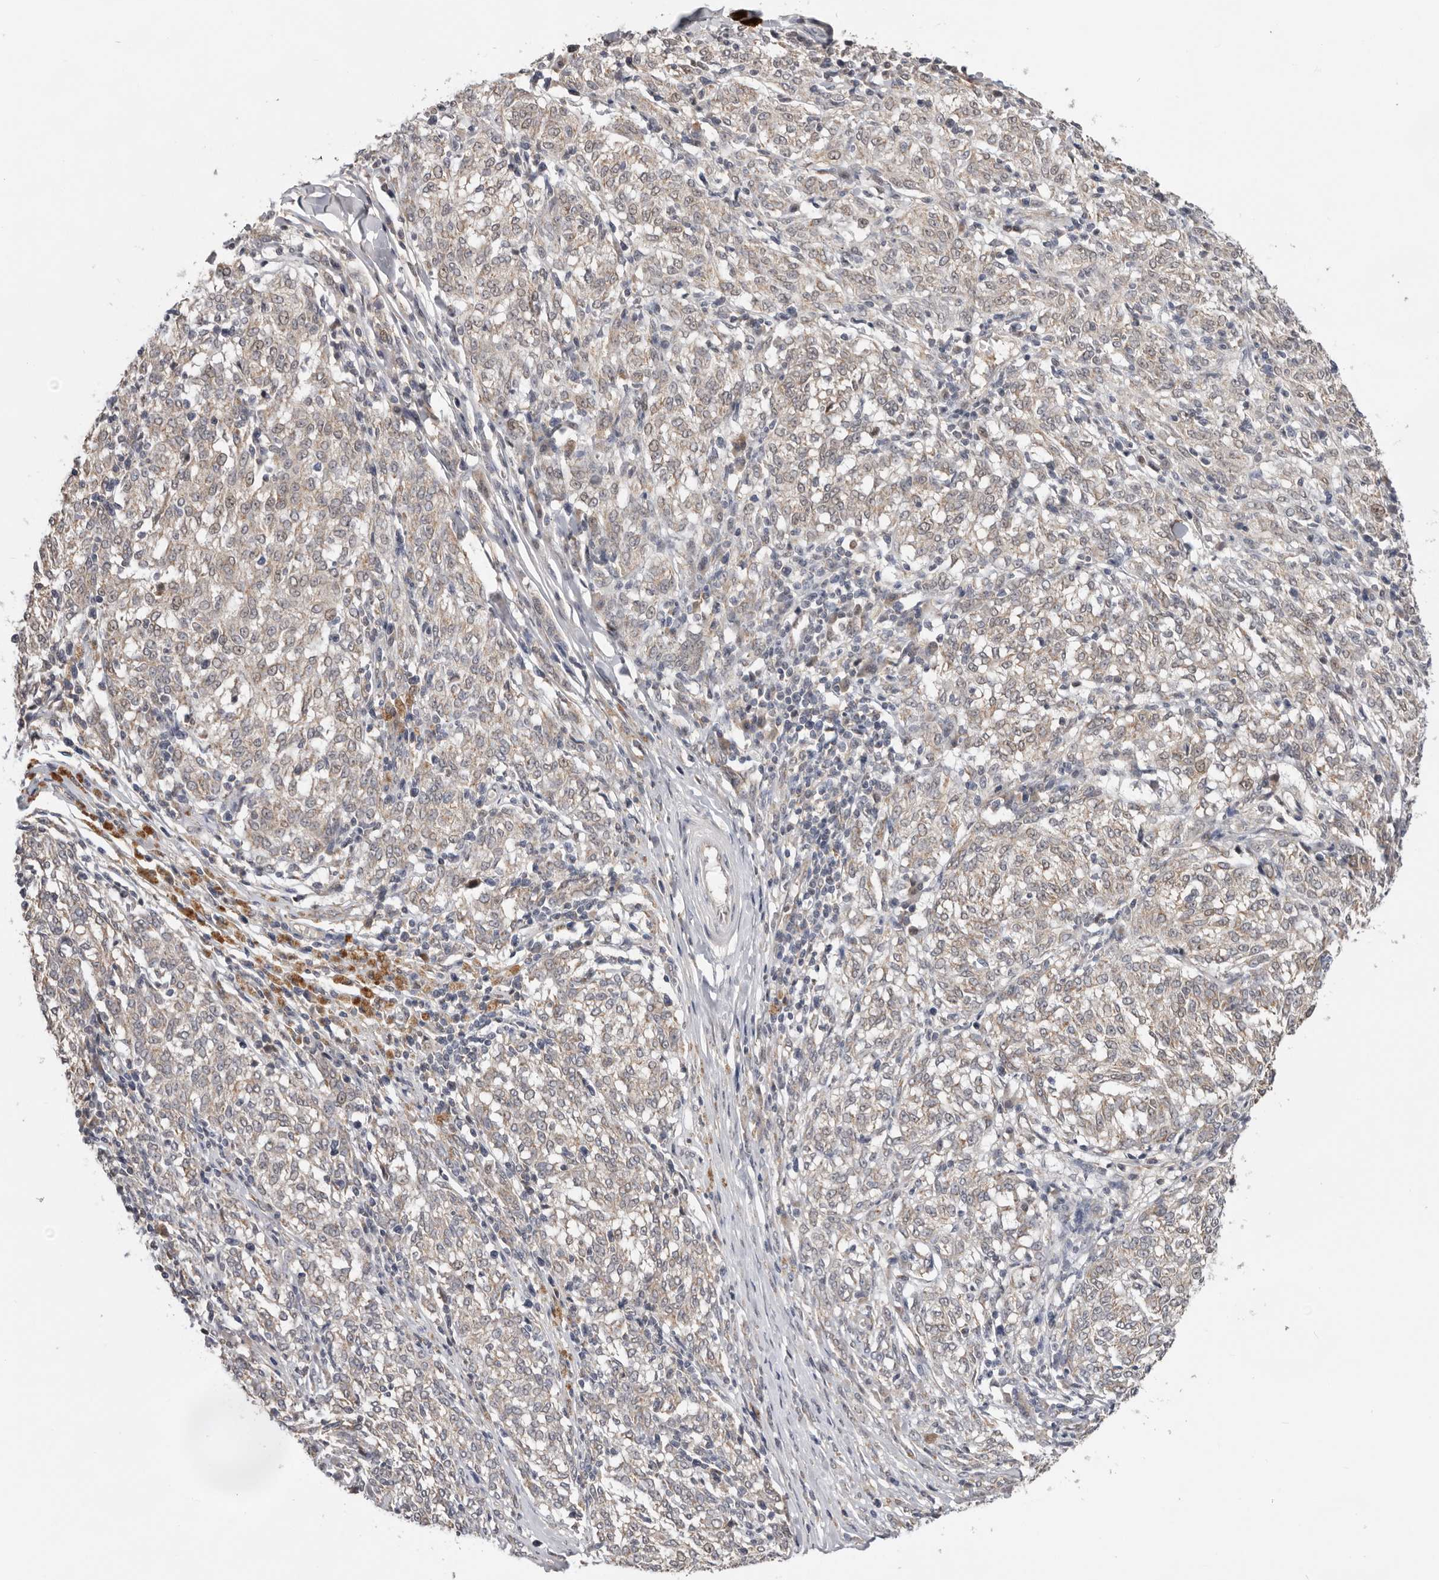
{"staining": {"intensity": "weak", "quantity": ">75%", "location": "cytoplasmic/membranous"}, "tissue": "melanoma", "cell_type": "Tumor cells", "image_type": "cancer", "snomed": [{"axis": "morphology", "description": "Malignant melanoma, NOS"}, {"axis": "topography", "description": "Skin"}], "caption": "This image shows IHC staining of human malignant melanoma, with low weak cytoplasmic/membranous positivity in approximately >75% of tumor cells.", "gene": "BRCA2", "patient": {"sex": "female", "age": 72}}